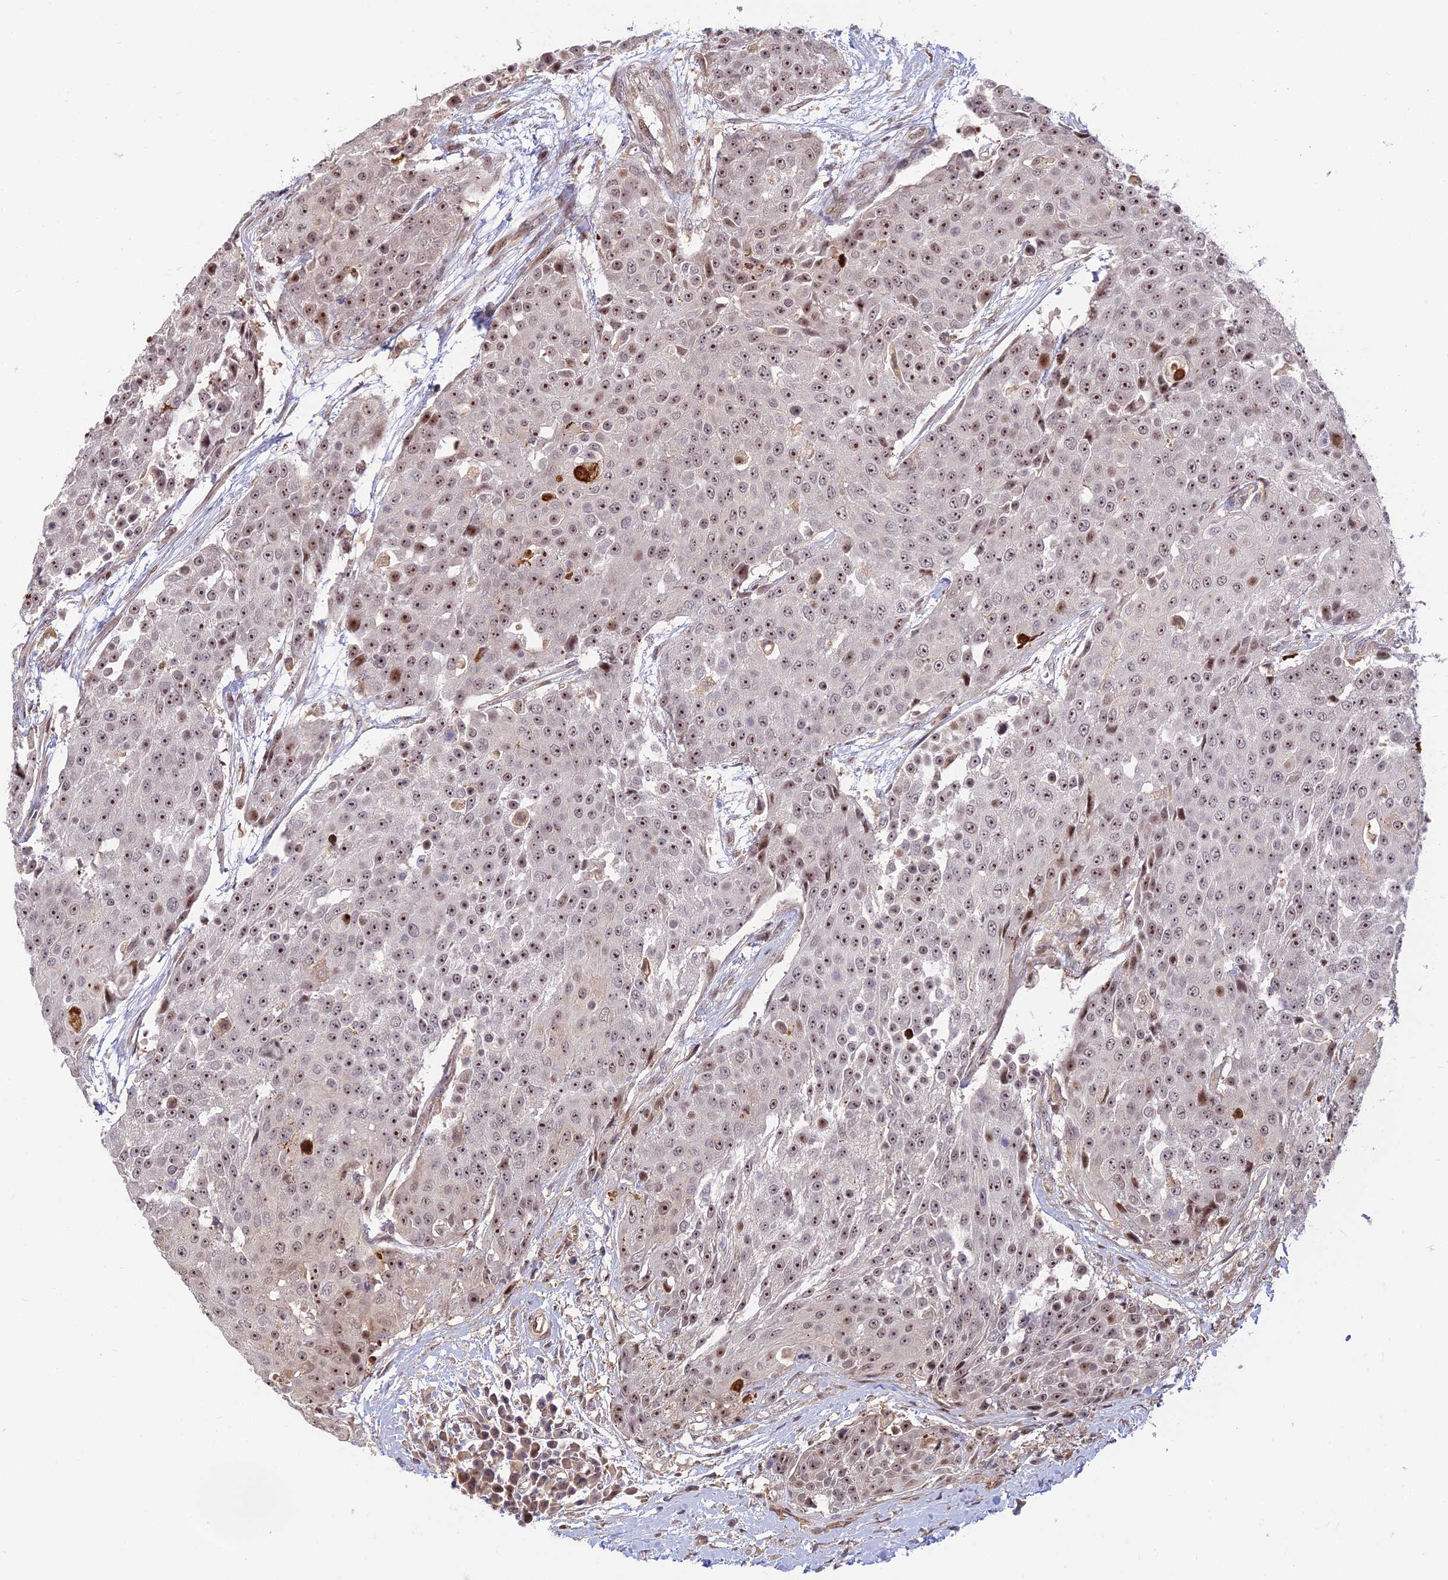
{"staining": {"intensity": "moderate", "quantity": "25%-75%", "location": "nuclear"}, "tissue": "urothelial cancer", "cell_type": "Tumor cells", "image_type": "cancer", "snomed": [{"axis": "morphology", "description": "Urothelial carcinoma, High grade"}, {"axis": "topography", "description": "Urinary bladder"}], "caption": "High-power microscopy captured an immunohistochemistry (IHC) micrograph of high-grade urothelial carcinoma, revealing moderate nuclear positivity in about 25%-75% of tumor cells.", "gene": "UFSP2", "patient": {"sex": "female", "age": 63}}